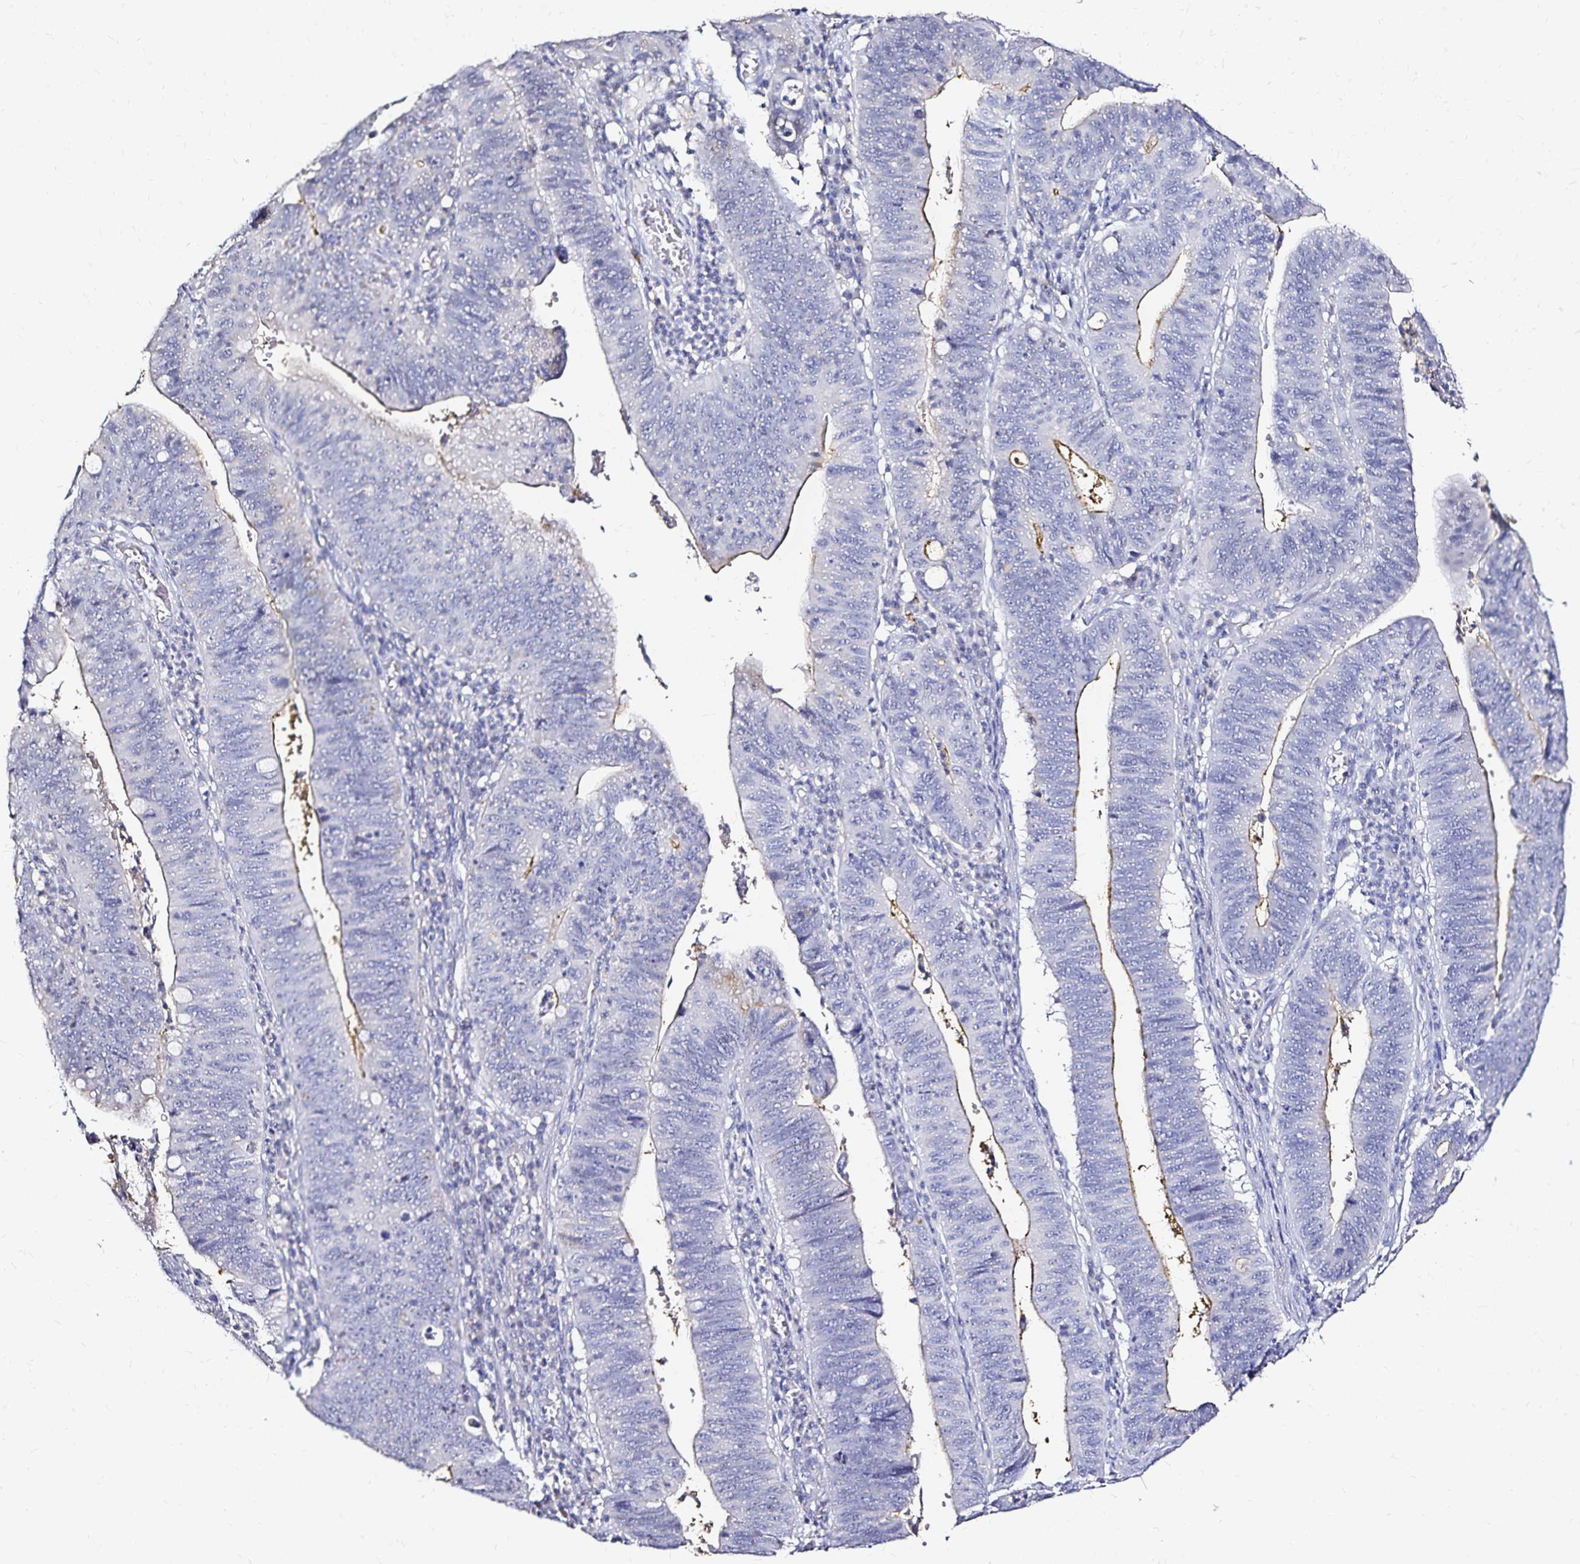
{"staining": {"intensity": "negative", "quantity": "none", "location": "none"}, "tissue": "stomach cancer", "cell_type": "Tumor cells", "image_type": "cancer", "snomed": [{"axis": "morphology", "description": "Adenocarcinoma, NOS"}, {"axis": "topography", "description": "Stomach"}], "caption": "Histopathology image shows no significant protein staining in tumor cells of stomach cancer.", "gene": "SLC5A1", "patient": {"sex": "male", "age": 59}}